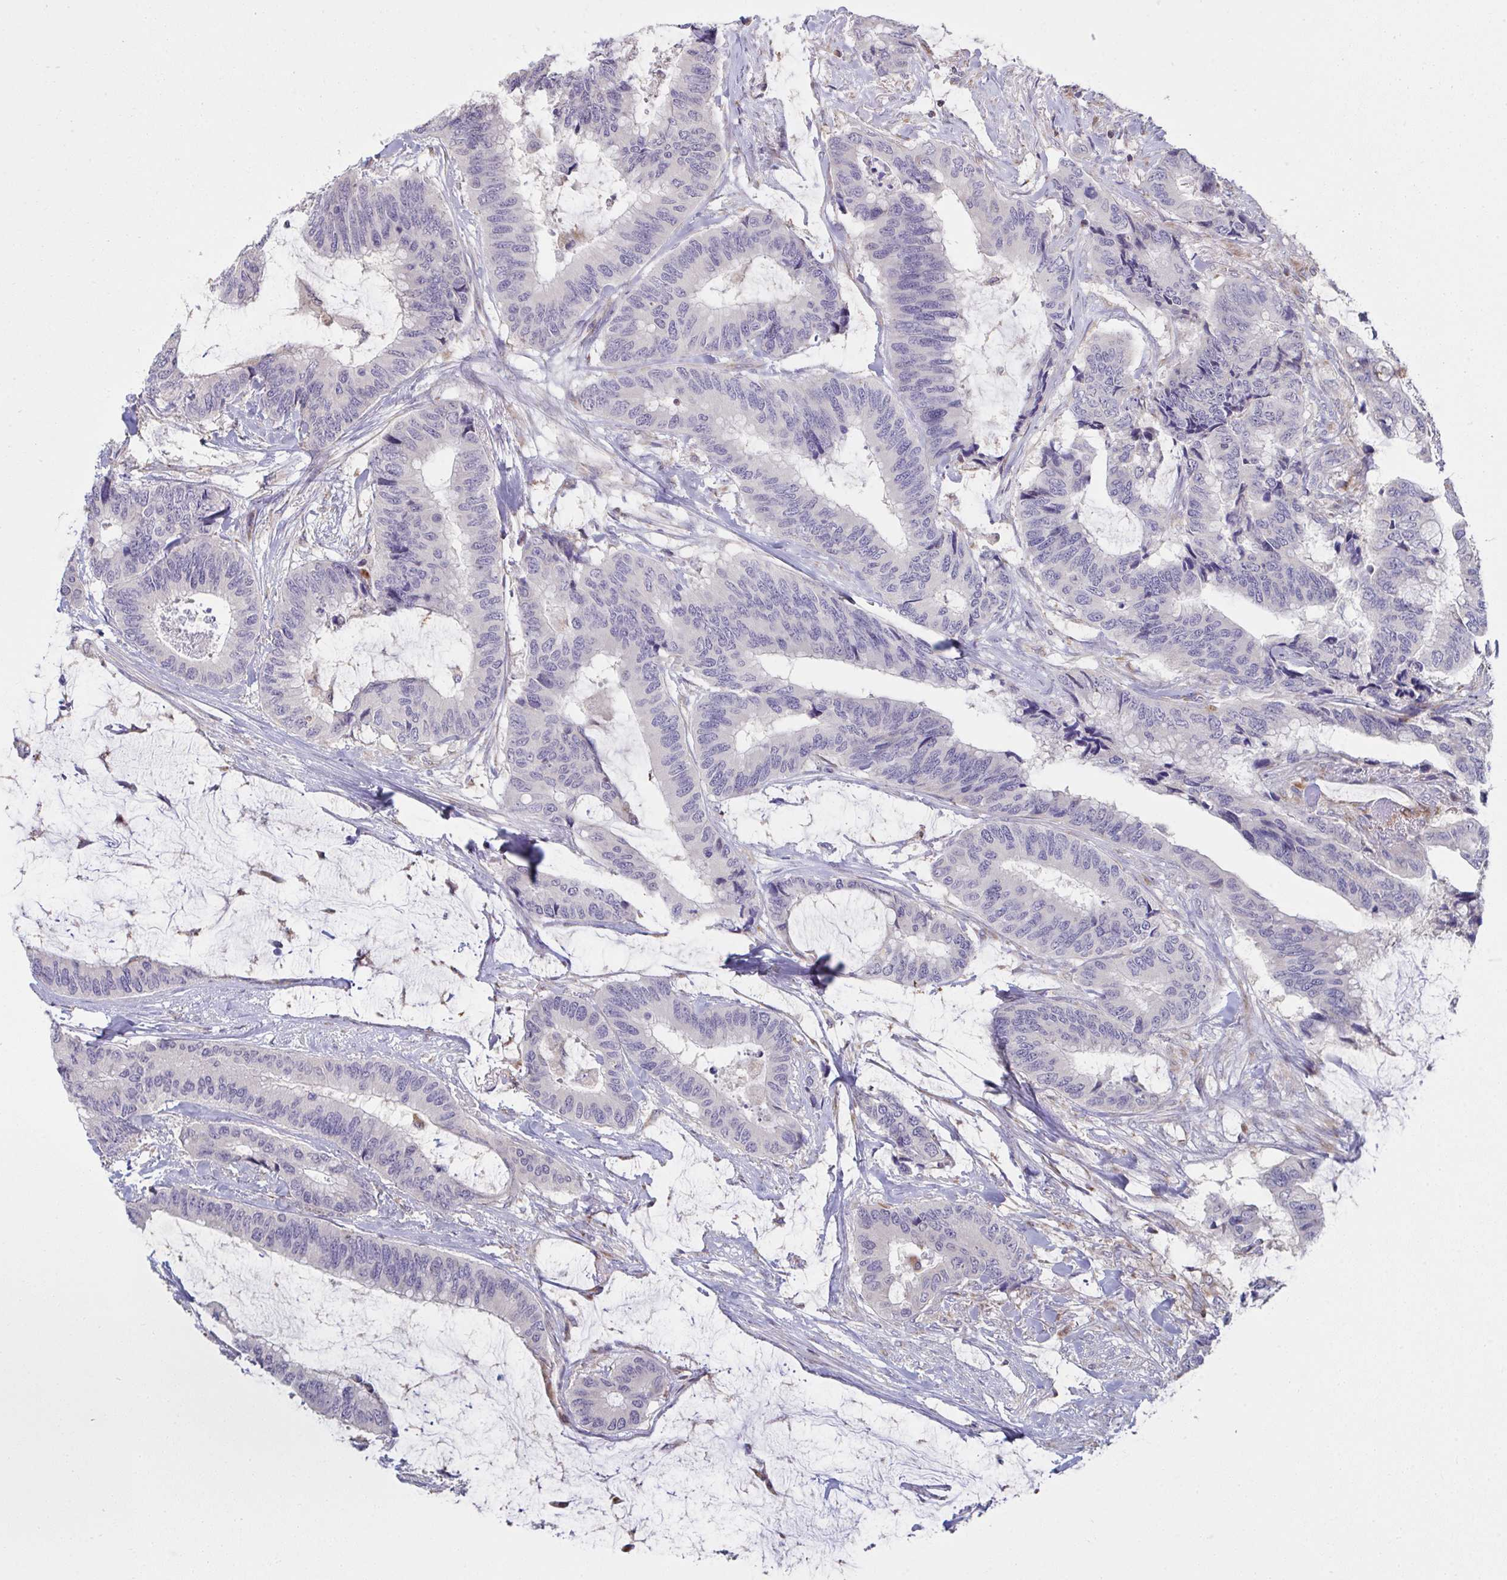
{"staining": {"intensity": "negative", "quantity": "none", "location": "none"}, "tissue": "colorectal cancer", "cell_type": "Tumor cells", "image_type": "cancer", "snomed": [{"axis": "morphology", "description": "Adenocarcinoma, NOS"}, {"axis": "topography", "description": "Rectum"}], "caption": "IHC micrograph of colorectal cancer stained for a protein (brown), which displays no expression in tumor cells.", "gene": "NDUFA7", "patient": {"sex": "female", "age": 59}}